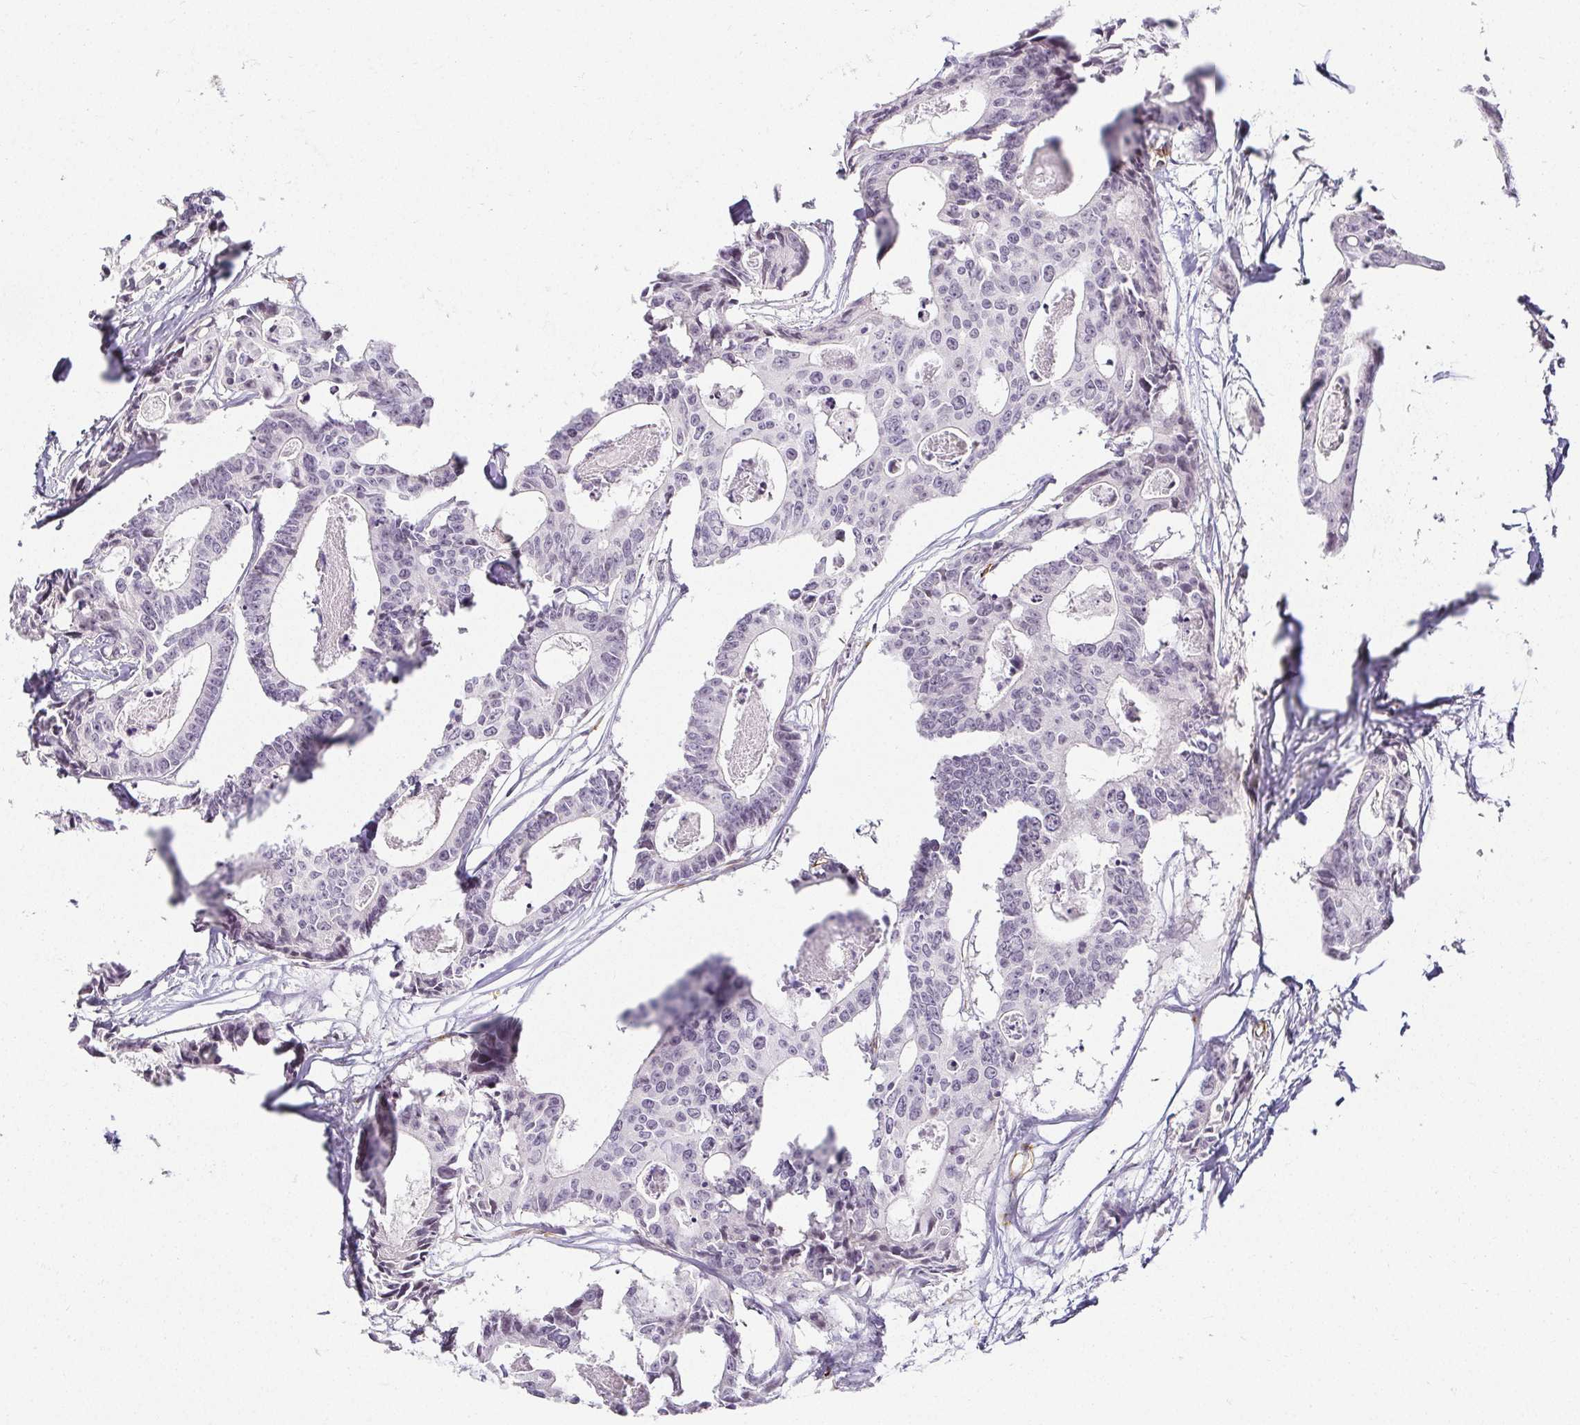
{"staining": {"intensity": "negative", "quantity": "none", "location": "none"}, "tissue": "colorectal cancer", "cell_type": "Tumor cells", "image_type": "cancer", "snomed": [{"axis": "morphology", "description": "Adenocarcinoma, NOS"}, {"axis": "topography", "description": "Rectum"}], "caption": "Micrograph shows no protein positivity in tumor cells of colorectal cancer tissue.", "gene": "ACAN", "patient": {"sex": "male", "age": 57}}